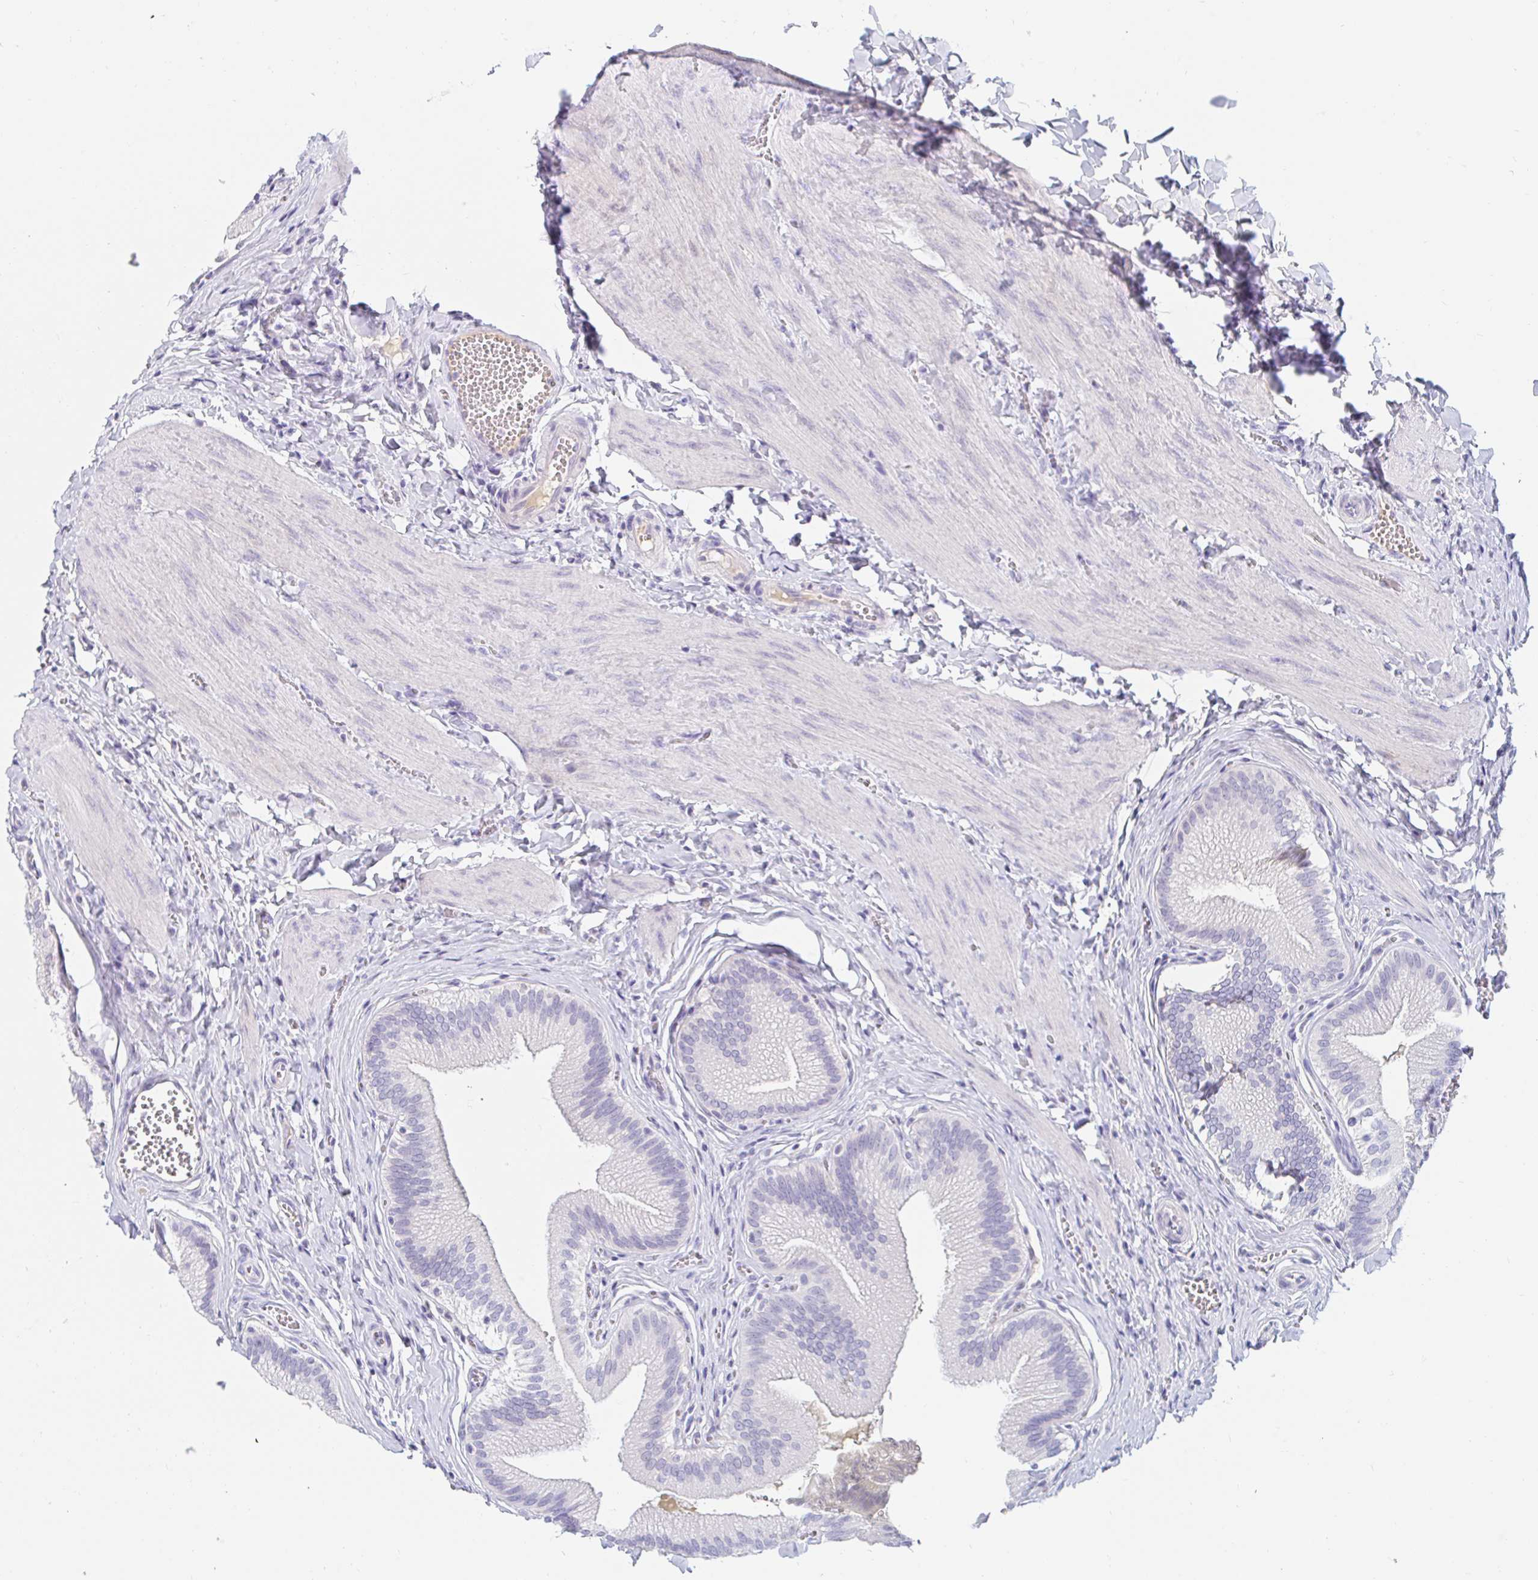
{"staining": {"intensity": "negative", "quantity": "none", "location": "none"}, "tissue": "gallbladder", "cell_type": "Glandular cells", "image_type": "normal", "snomed": [{"axis": "morphology", "description": "Normal tissue, NOS"}, {"axis": "topography", "description": "Gallbladder"}], "caption": "The immunohistochemistry photomicrograph has no significant staining in glandular cells of gallbladder.", "gene": "TEX44", "patient": {"sex": "male", "age": 17}}